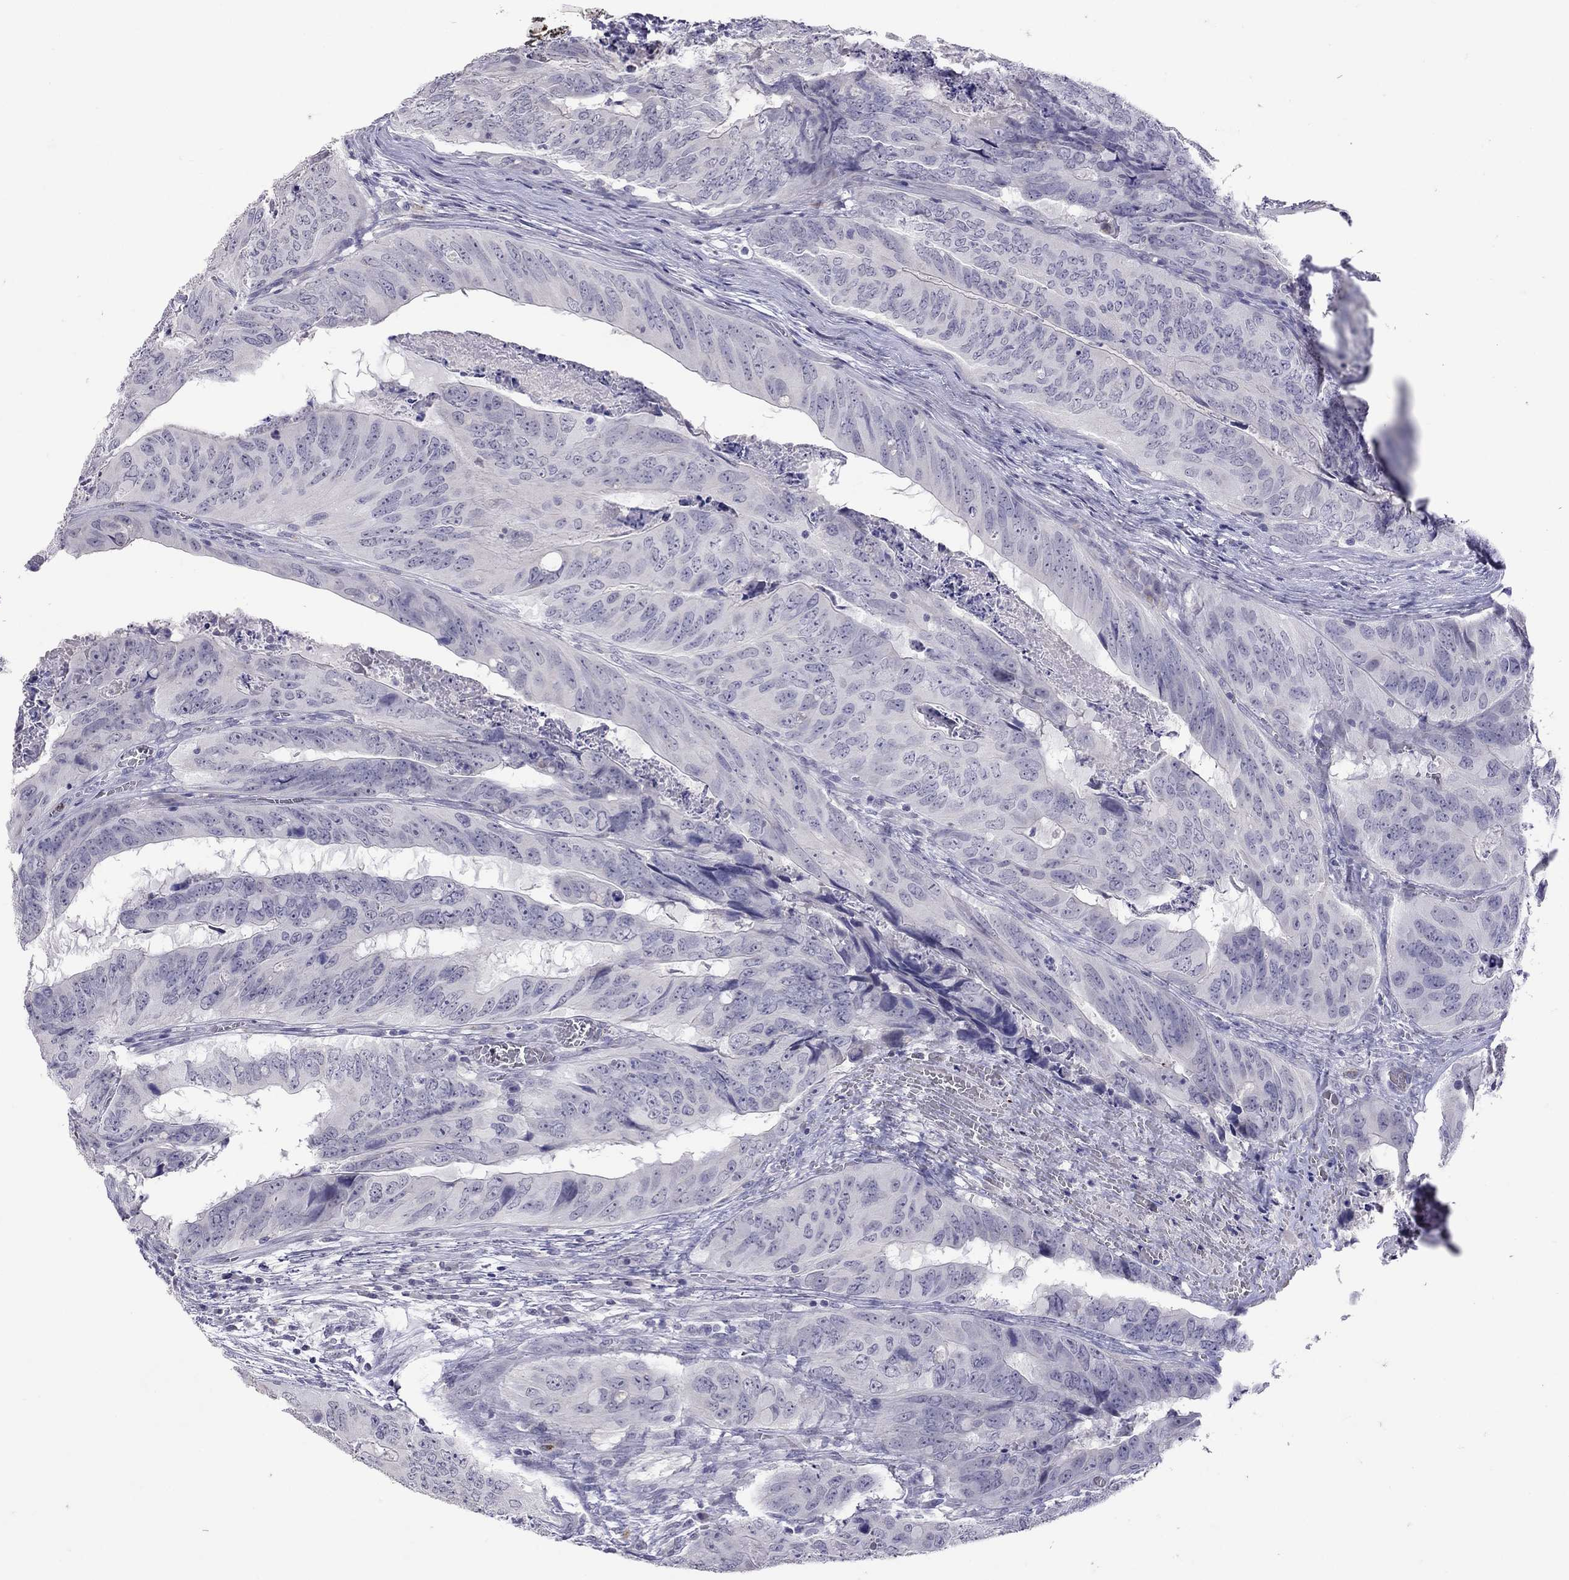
{"staining": {"intensity": "negative", "quantity": "none", "location": "none"}, "tissue": "colorectal cancer", "cell_type": "Tumor cells", "image_type": "cancer", "snomed": [{"axis": "morphology", "description": "Adenocarcinoma, NOS"}, {"axis": "topography", "description": "Colon"}], "caption": "Immunohistochemistry (IHC) histopathology image of colorectal adenocarcinoma stained for a protein (brown), which displays no staining in tumor cells.", "gene": "SLAMF1", "patient": {"sex": "male", "age": 79}}